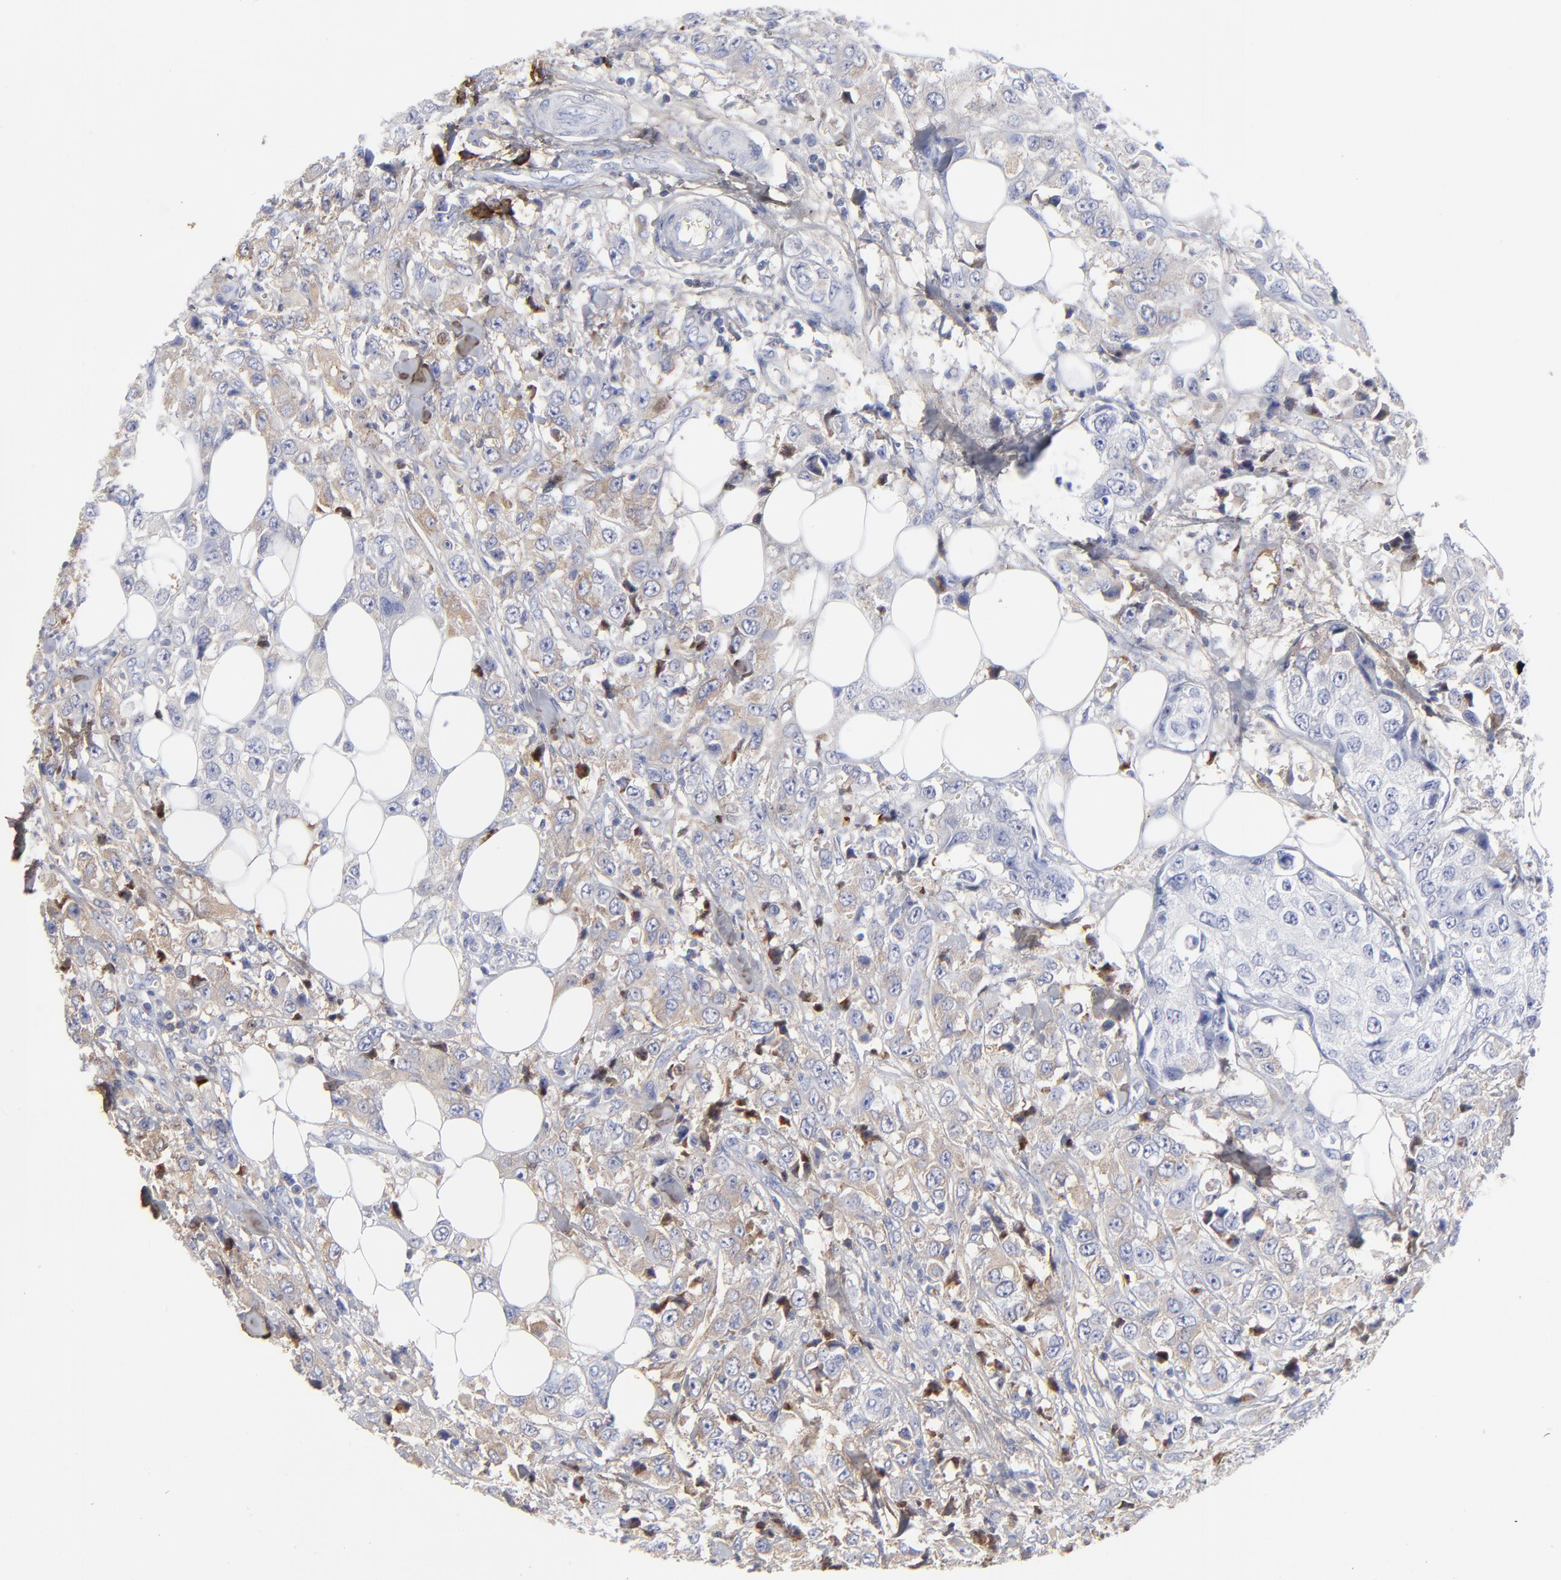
{"staining": {"intensity": "weak", "quantity": "25%-75%", "location": "cytoplasmic/membranous"}, "tissue": "breast cancer", "cell_type": "Tumor cells", "image_type": "cancer", "snomed": [{"axis": "morphology", "description": "Duct carcinoma"}, {"axis": "topography", "description": "Breast"}], "caption": "Immunohistochemistry (IHC) (DAB) staining of infiltrating ductal carcinoma (breast) demonstrates weak cytoplasmic/membranous protein positivity in approximately 25%-75% of tumor cells.", "gene": "DCN", "patient": {"sex": "female", "age": 58}}